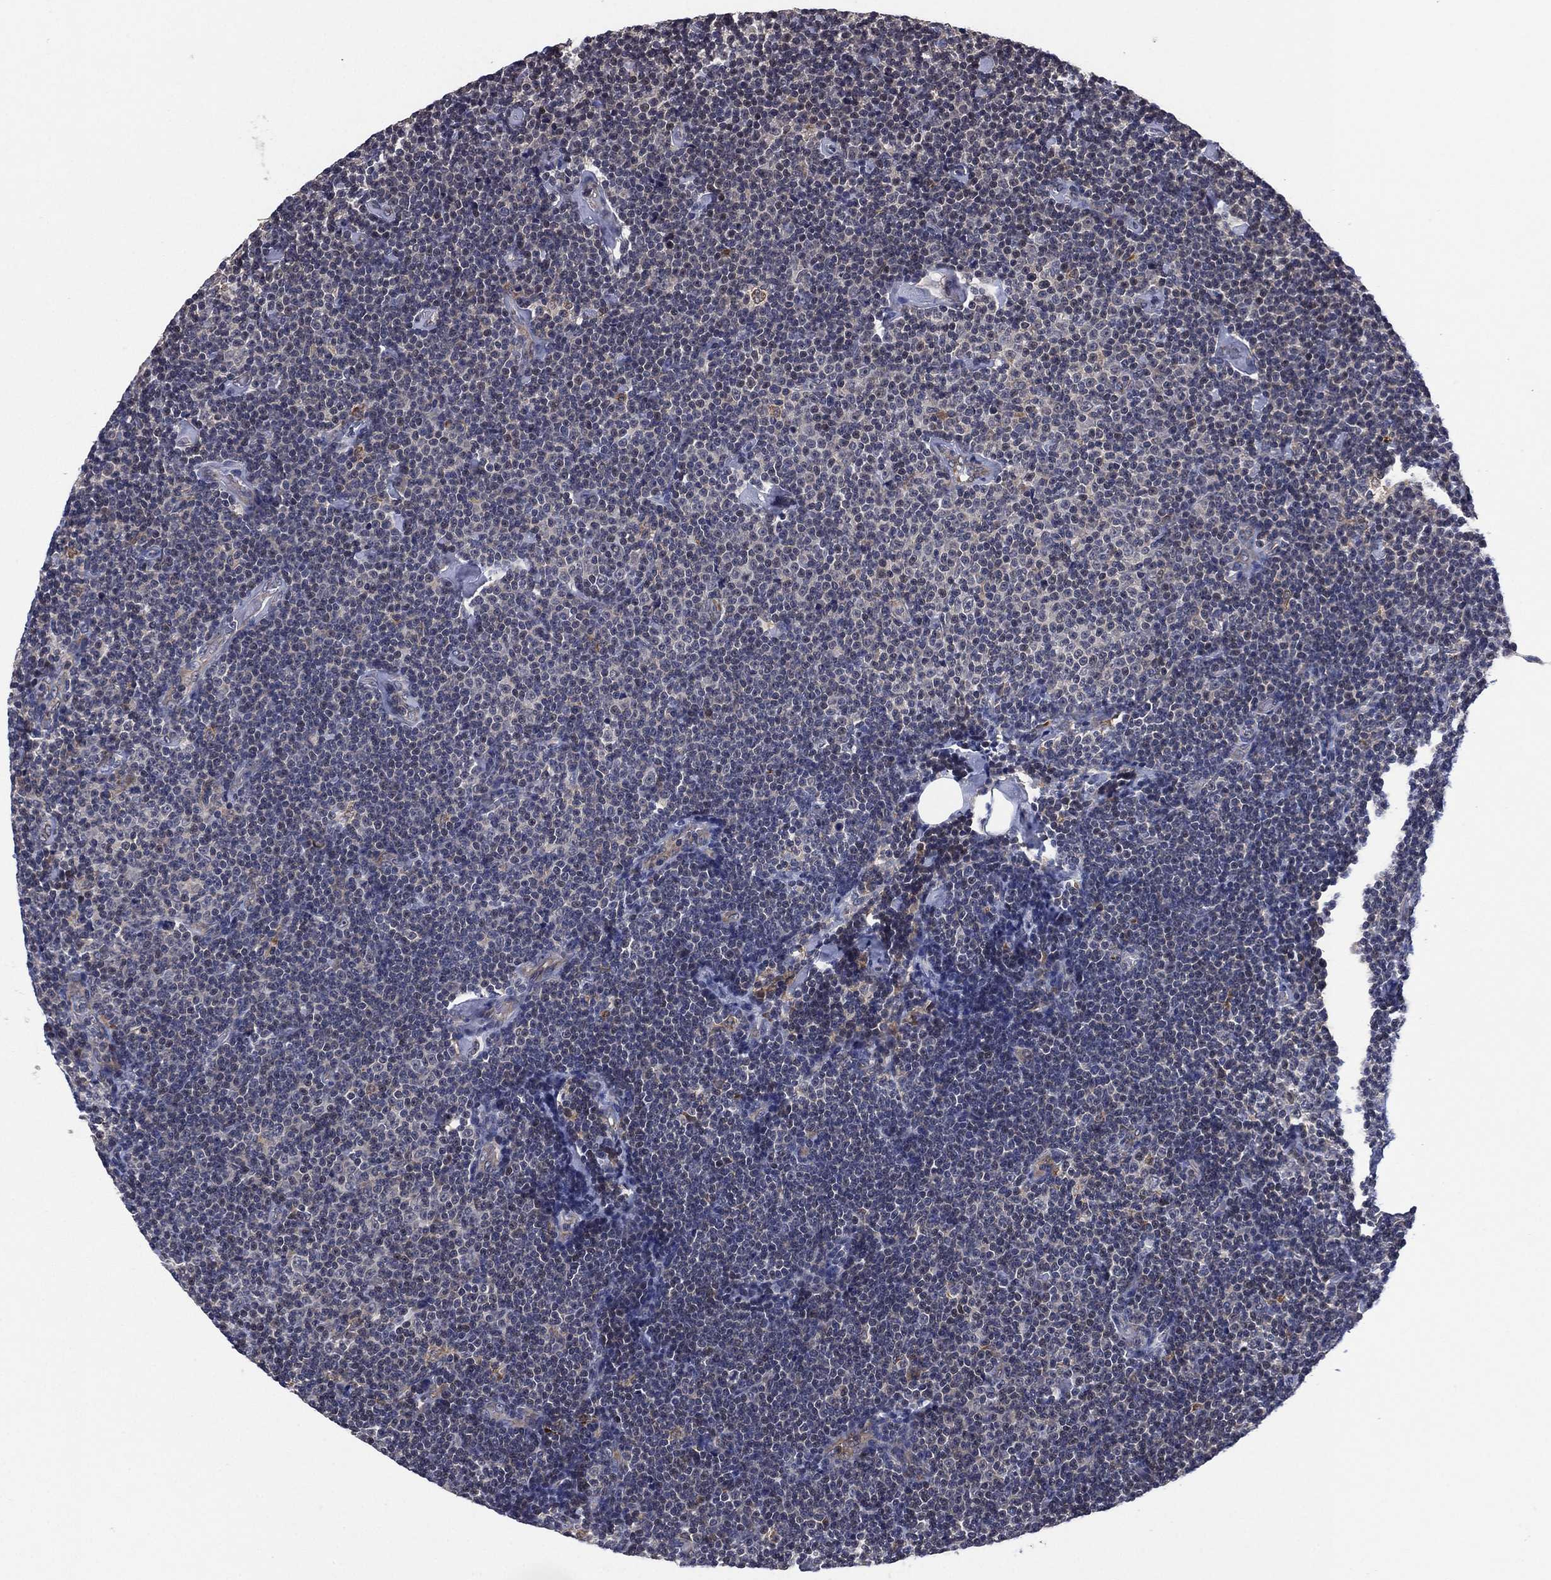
{"staining": {"intensity": "negative", "quantity": "none", "location": "none"}, "tissue": "lymphoma", "cell_type": "Tumor cells", "image_type": "cancer", "snomed": [{"axis": "morphology", "description": "Malignant lymphoma, non-Hodgkin's type, Low grade"}, {"axis": "topography", "description": "Lymph node"}], "caption": "Immunohistochemistry histopathology image of human lymphoma stained for a protein (brown), which shows no positivity in tumor cells.", "gene": "SELENOO", "patient": {"sex": "male", "age": 81}}